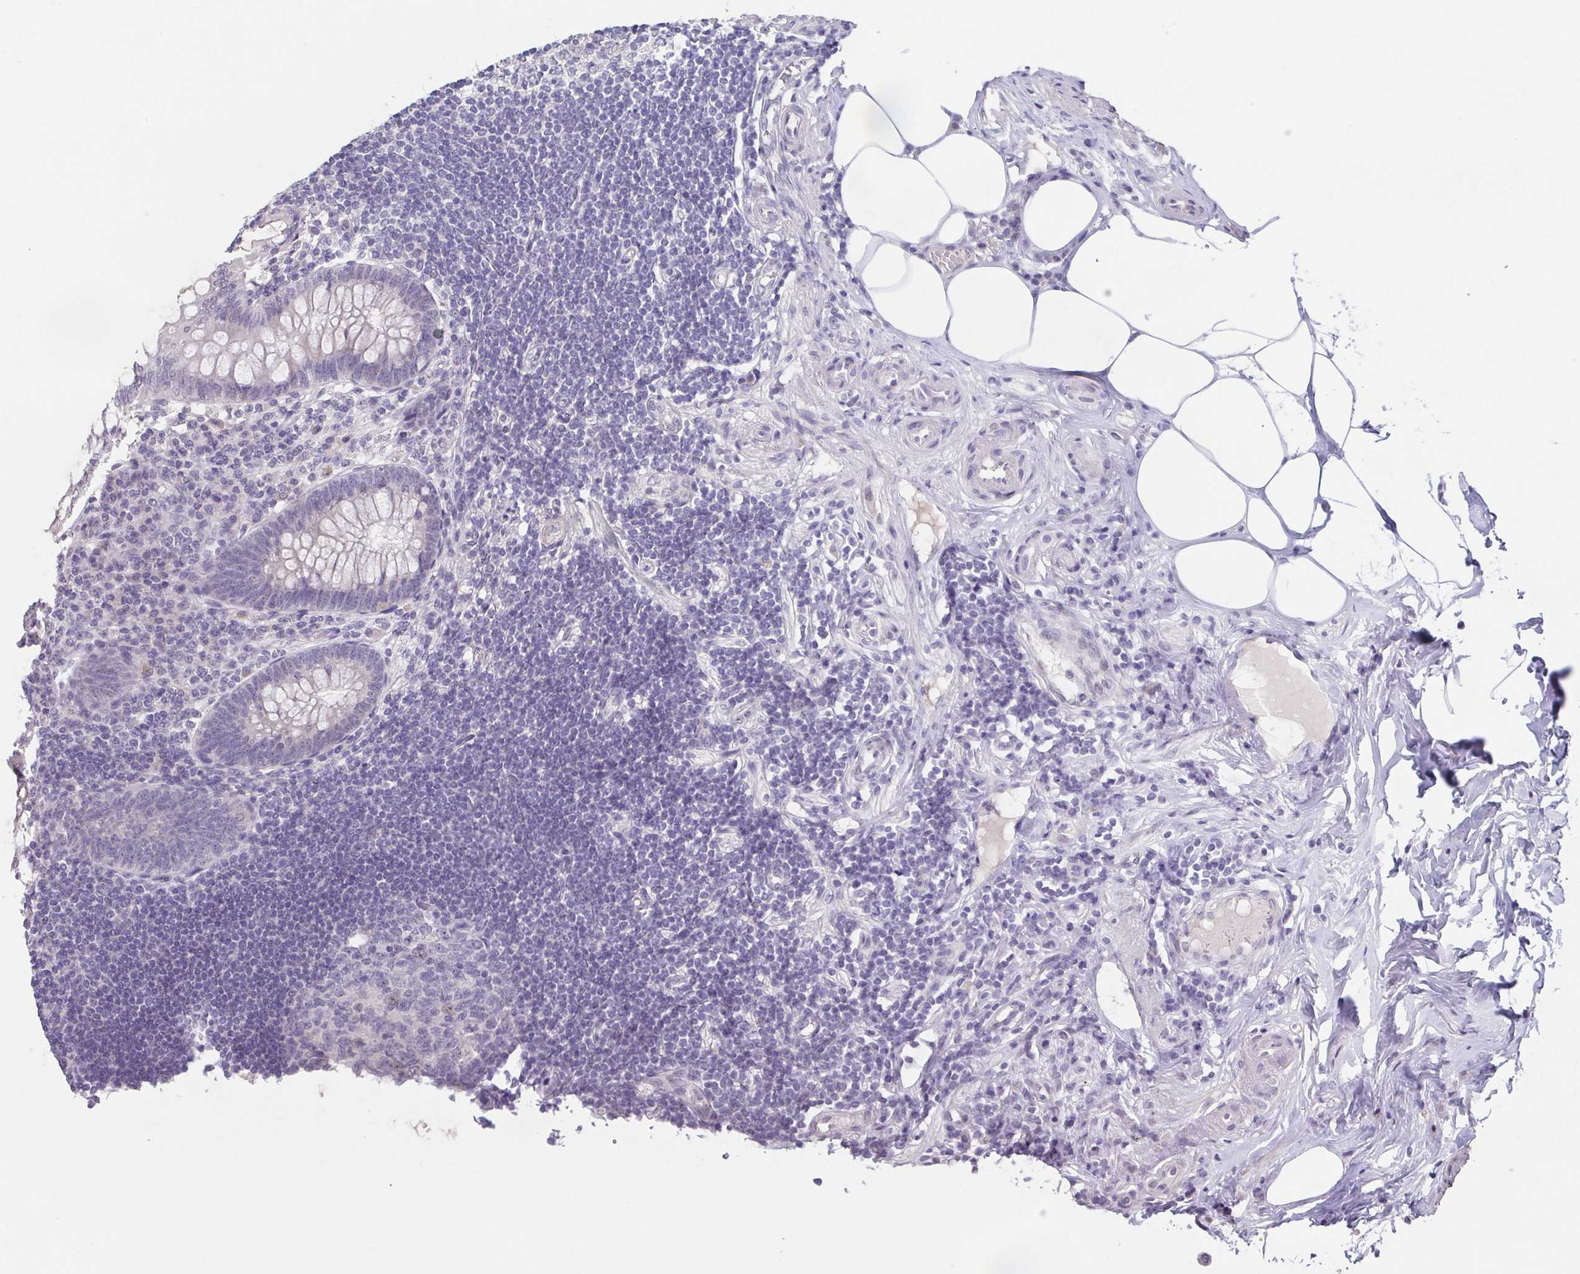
{"staining": {"intensity": "negative", "quantity": "none", "location": "none"}, "tissue": "appendix", "cell_type": "Glandular cells", "image_type": "normal", "snomed": [{"axis": "morphology", "description": "Normal tissue, NOS"}, {"axis": "topography", "description": "Appendix"}], "caption": "Protein analysis of normal appendix exhibits no significant staining in glandular cells.", "gene": "GHRL", "patient": {"sex": "female", "age": 57}}